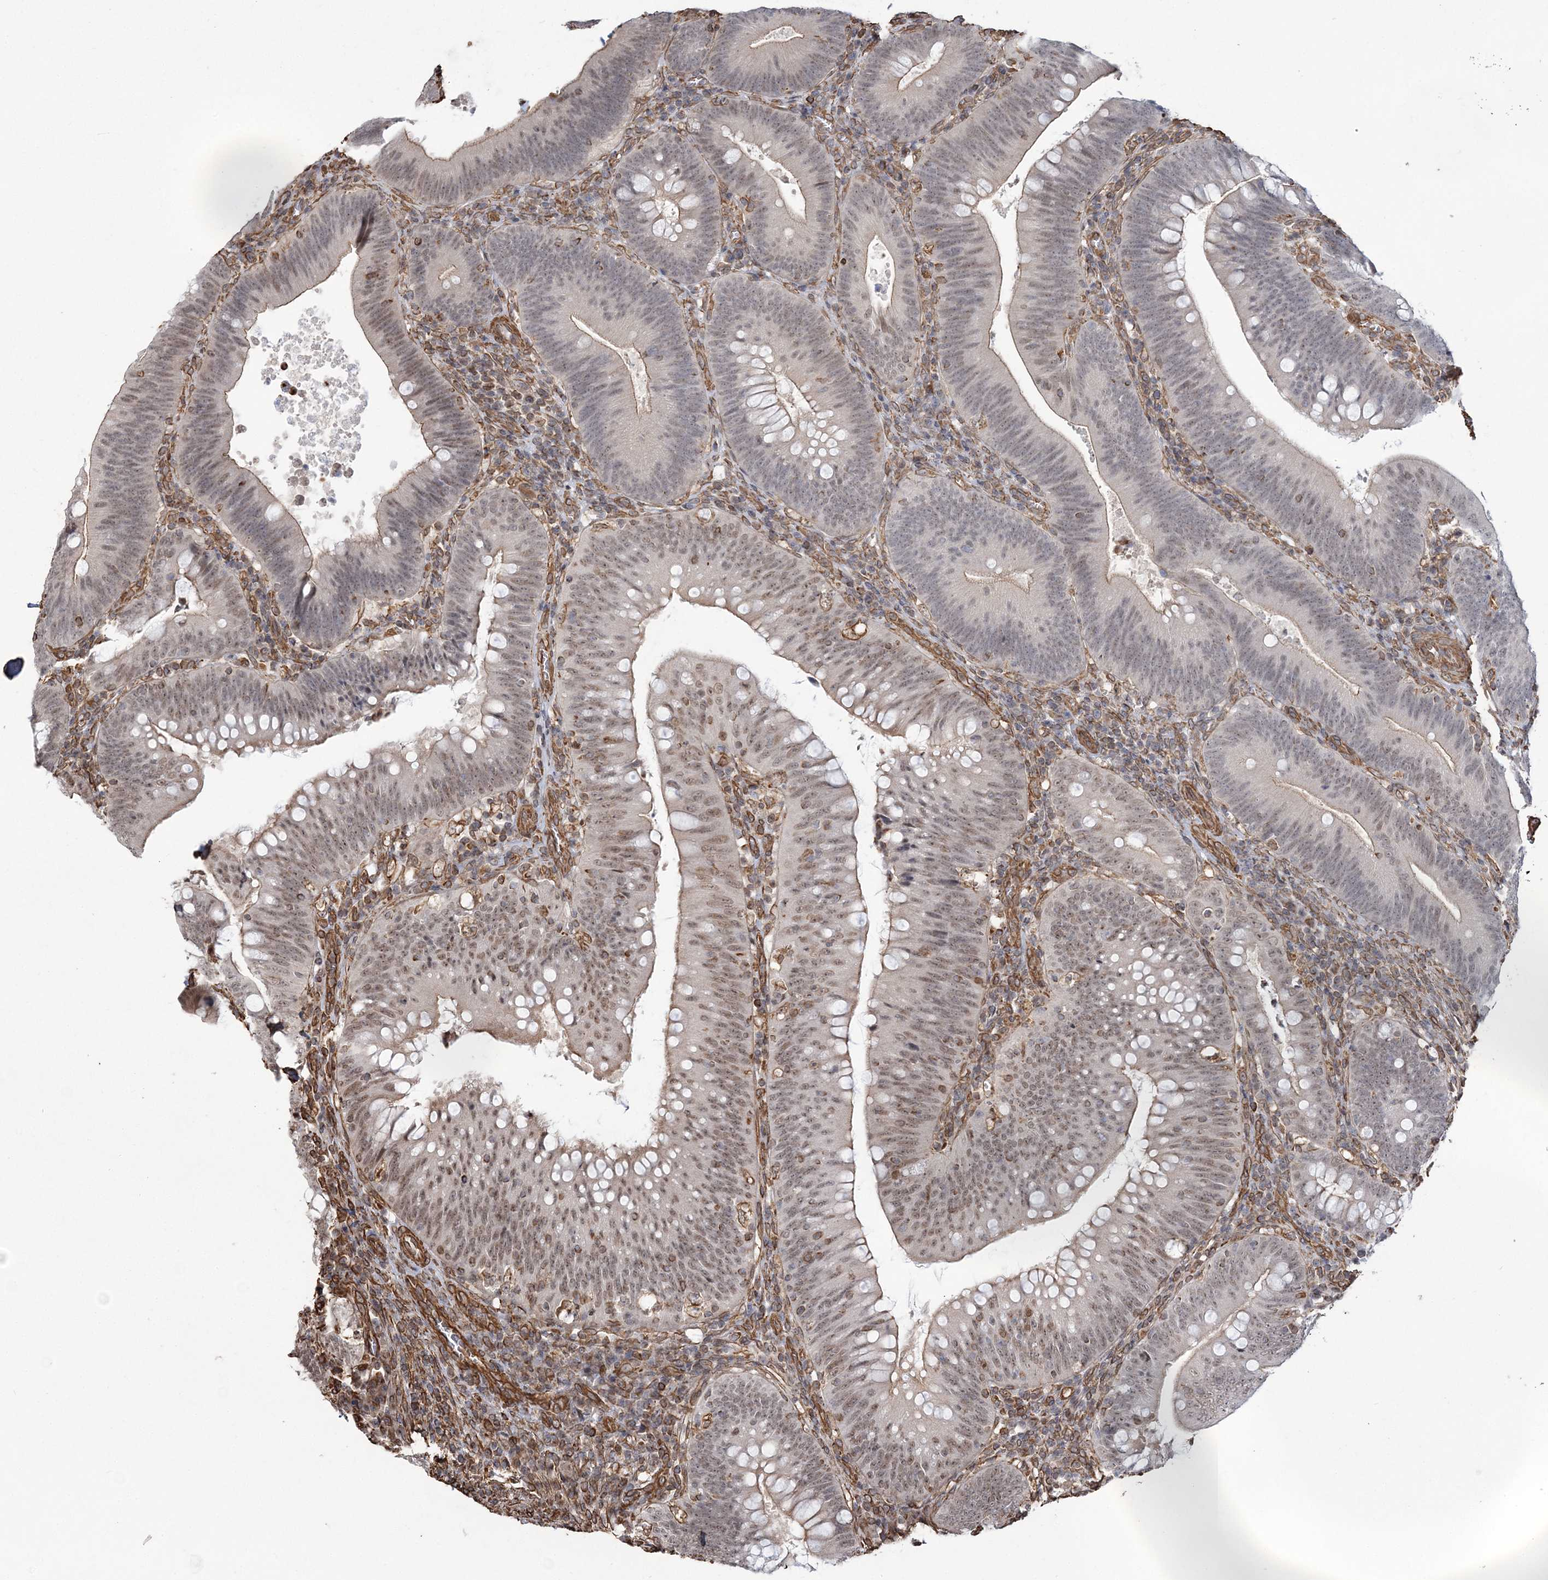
{"staining": {"intensity": "moderate", "quantity": "25%-75%", "location": "nuclear"}, "tissue": "colorectal cancer", "cell_type": "Tumor cells", "image_type": "cancer", "snomed": [{"axis": "morphology", "description": "Normal tissue, NOS"}, {"axis": "topography", "description": "Colon"}], "caption": "The immunohistochemical stain shows moderate nuclear expression in tumor cells of colorectal cancer tissue.", "gene": "ATP11B", "patient": {"sex": "female", "age": 82}}